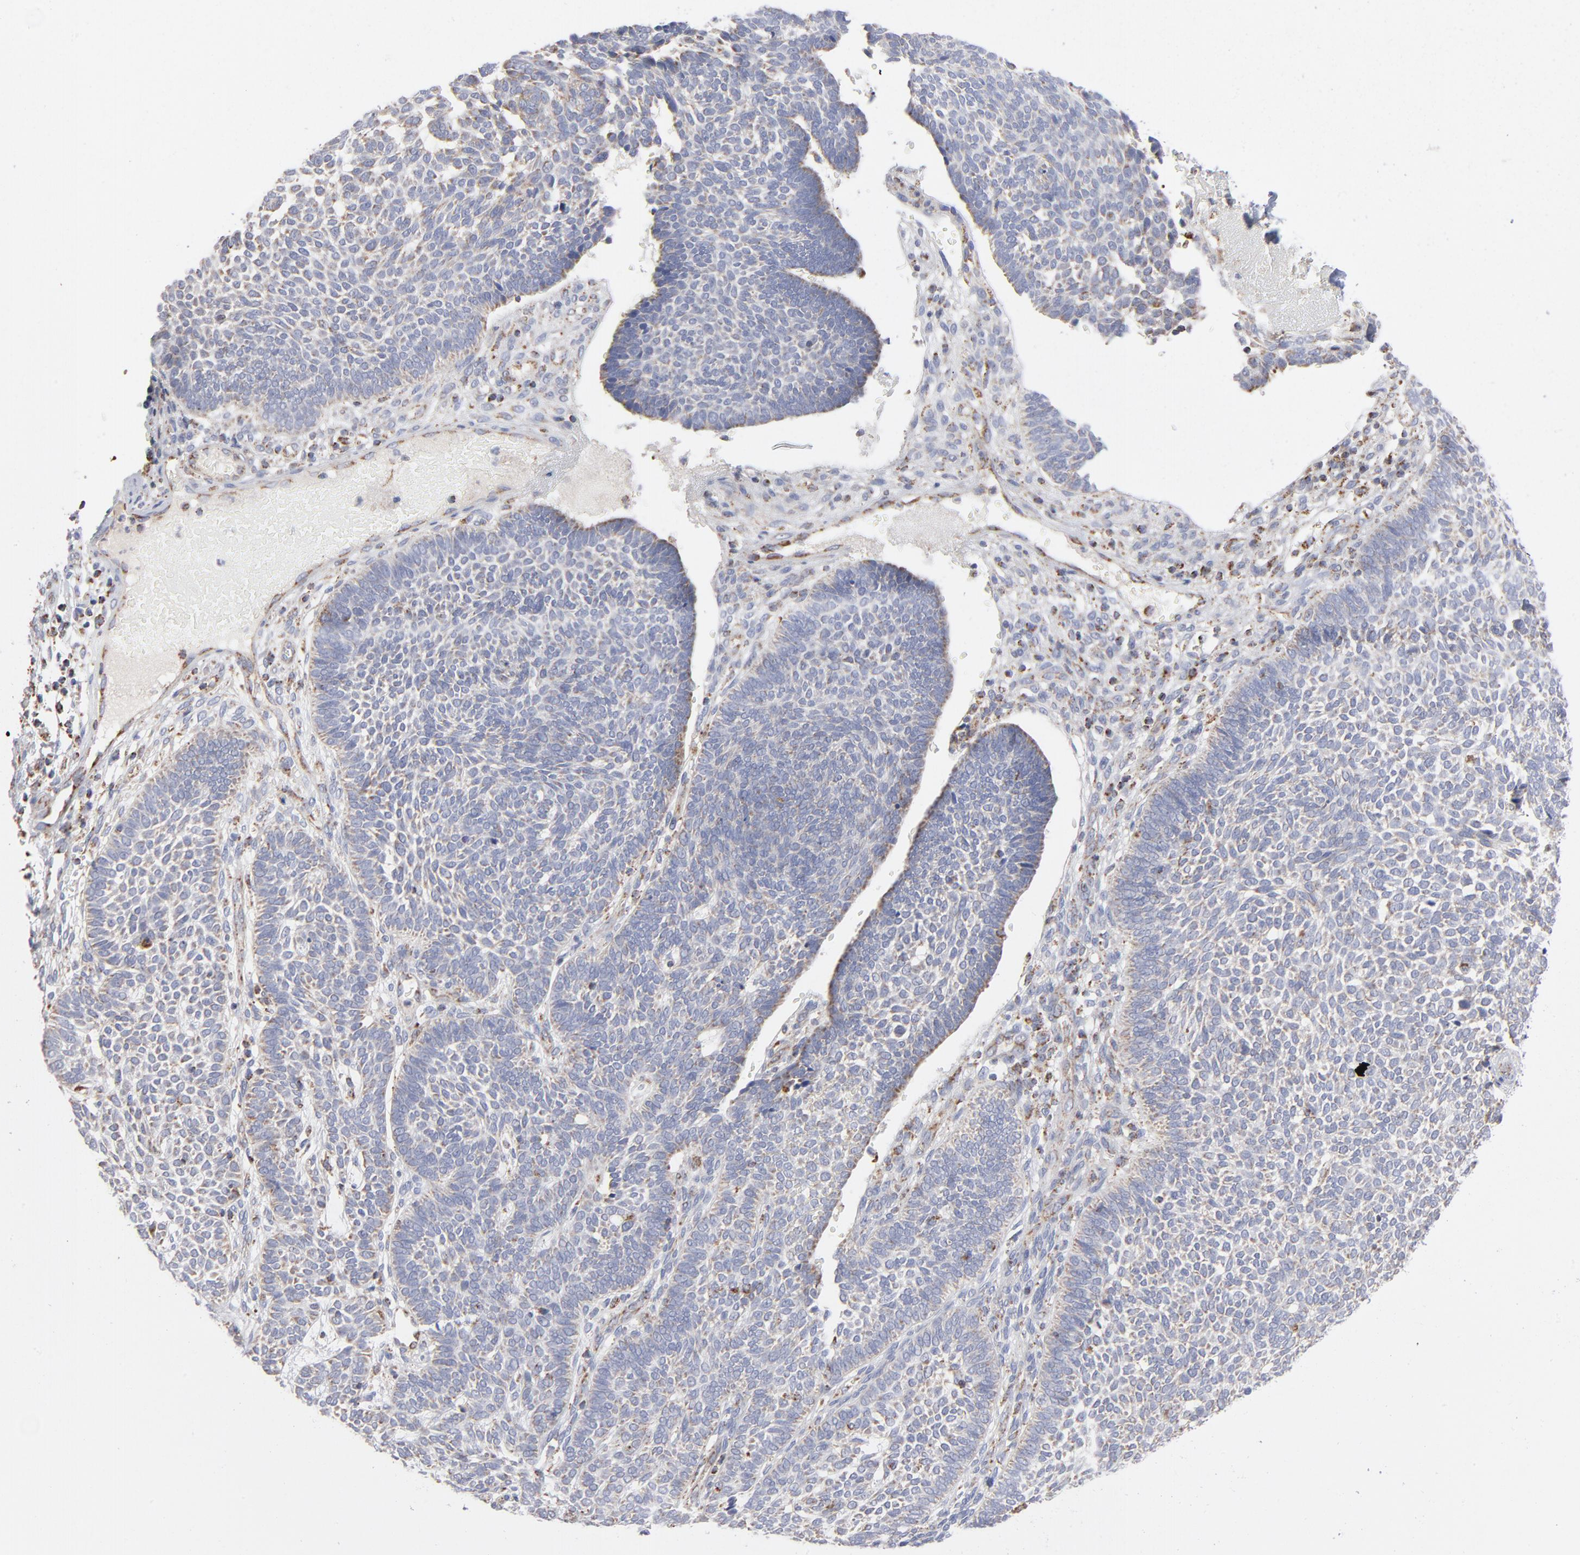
{"staining": {"intensity": "weak", "quantity": "25%-75%", "location": "cytoplasmic/membranous"}, "tissue": "skin cancer", "cell_type": "Tumor cells", "image_type": "cancer", "snomed": [{"axis": "morphology", "description": "Normal tissue, NOS"}, {"axis": "morphology", "description": "Basal cell carcinoma"}, {"axis": "topography", "description": "Skin"}], "caption": "Protein expression by immunohistochemistry (IHC) shows weak cytoplasmic/membranous staining in approximately 25%-75% of tumor cells in skin cancer.", "gene": "ASB3", "patient": {"sex": "male", "age": 87}}